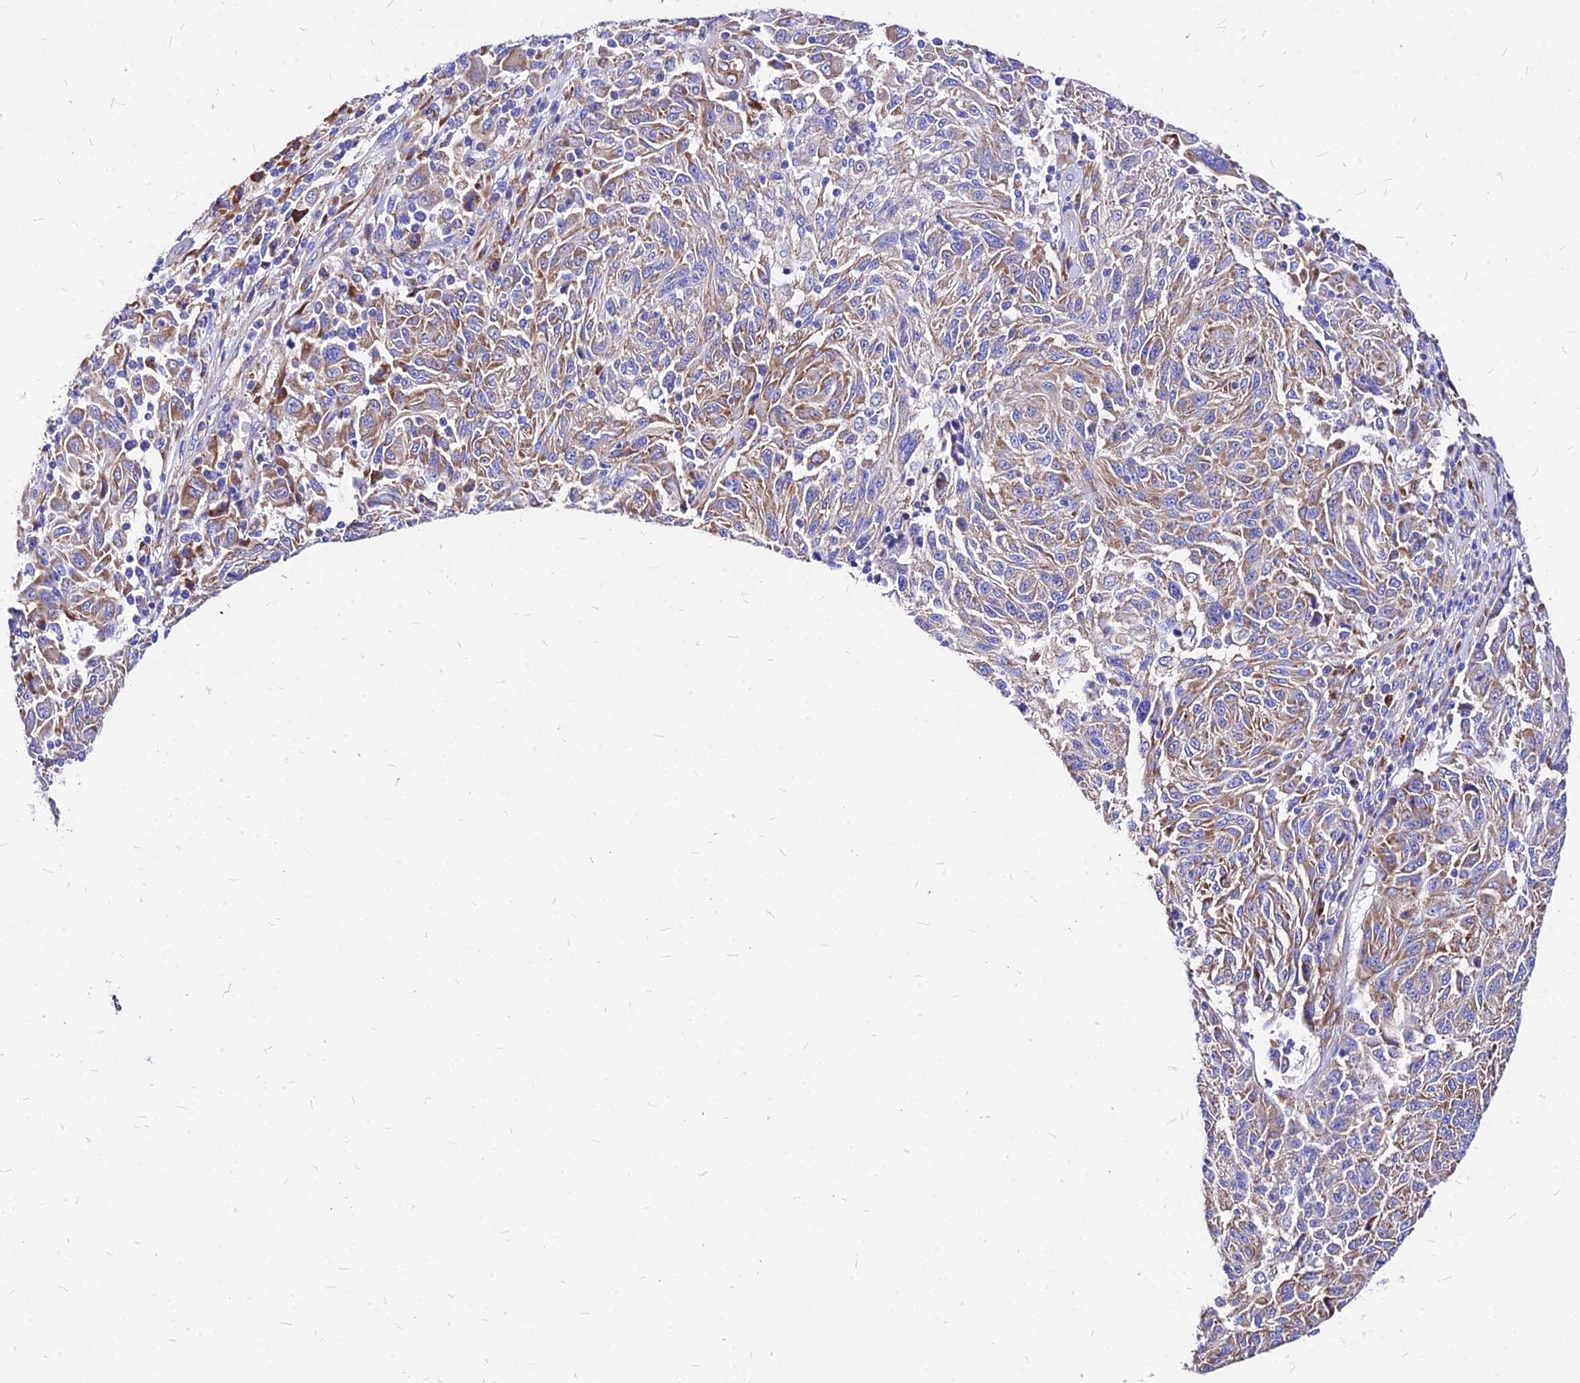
{"staining": {"intensity": "moderate", "quantity": "25%-75%", "location": "cytoplasmic/membranous"}, "tissue": "melanoma", "cell_type": "Tumor cells", "image_type": "cancer", "snomed": [{"axis": "morphology", "description": "Malignant melanoma, NOS"}, {"axis": "topography", "description": "Skin"}], "caption": "An image of human melanoma stained for a protein reveals moderate cytoplasmic/membranous brown staining in tumor cells.", "gene": "RPL19", "patient": {"sex": "male", "age": 53}}